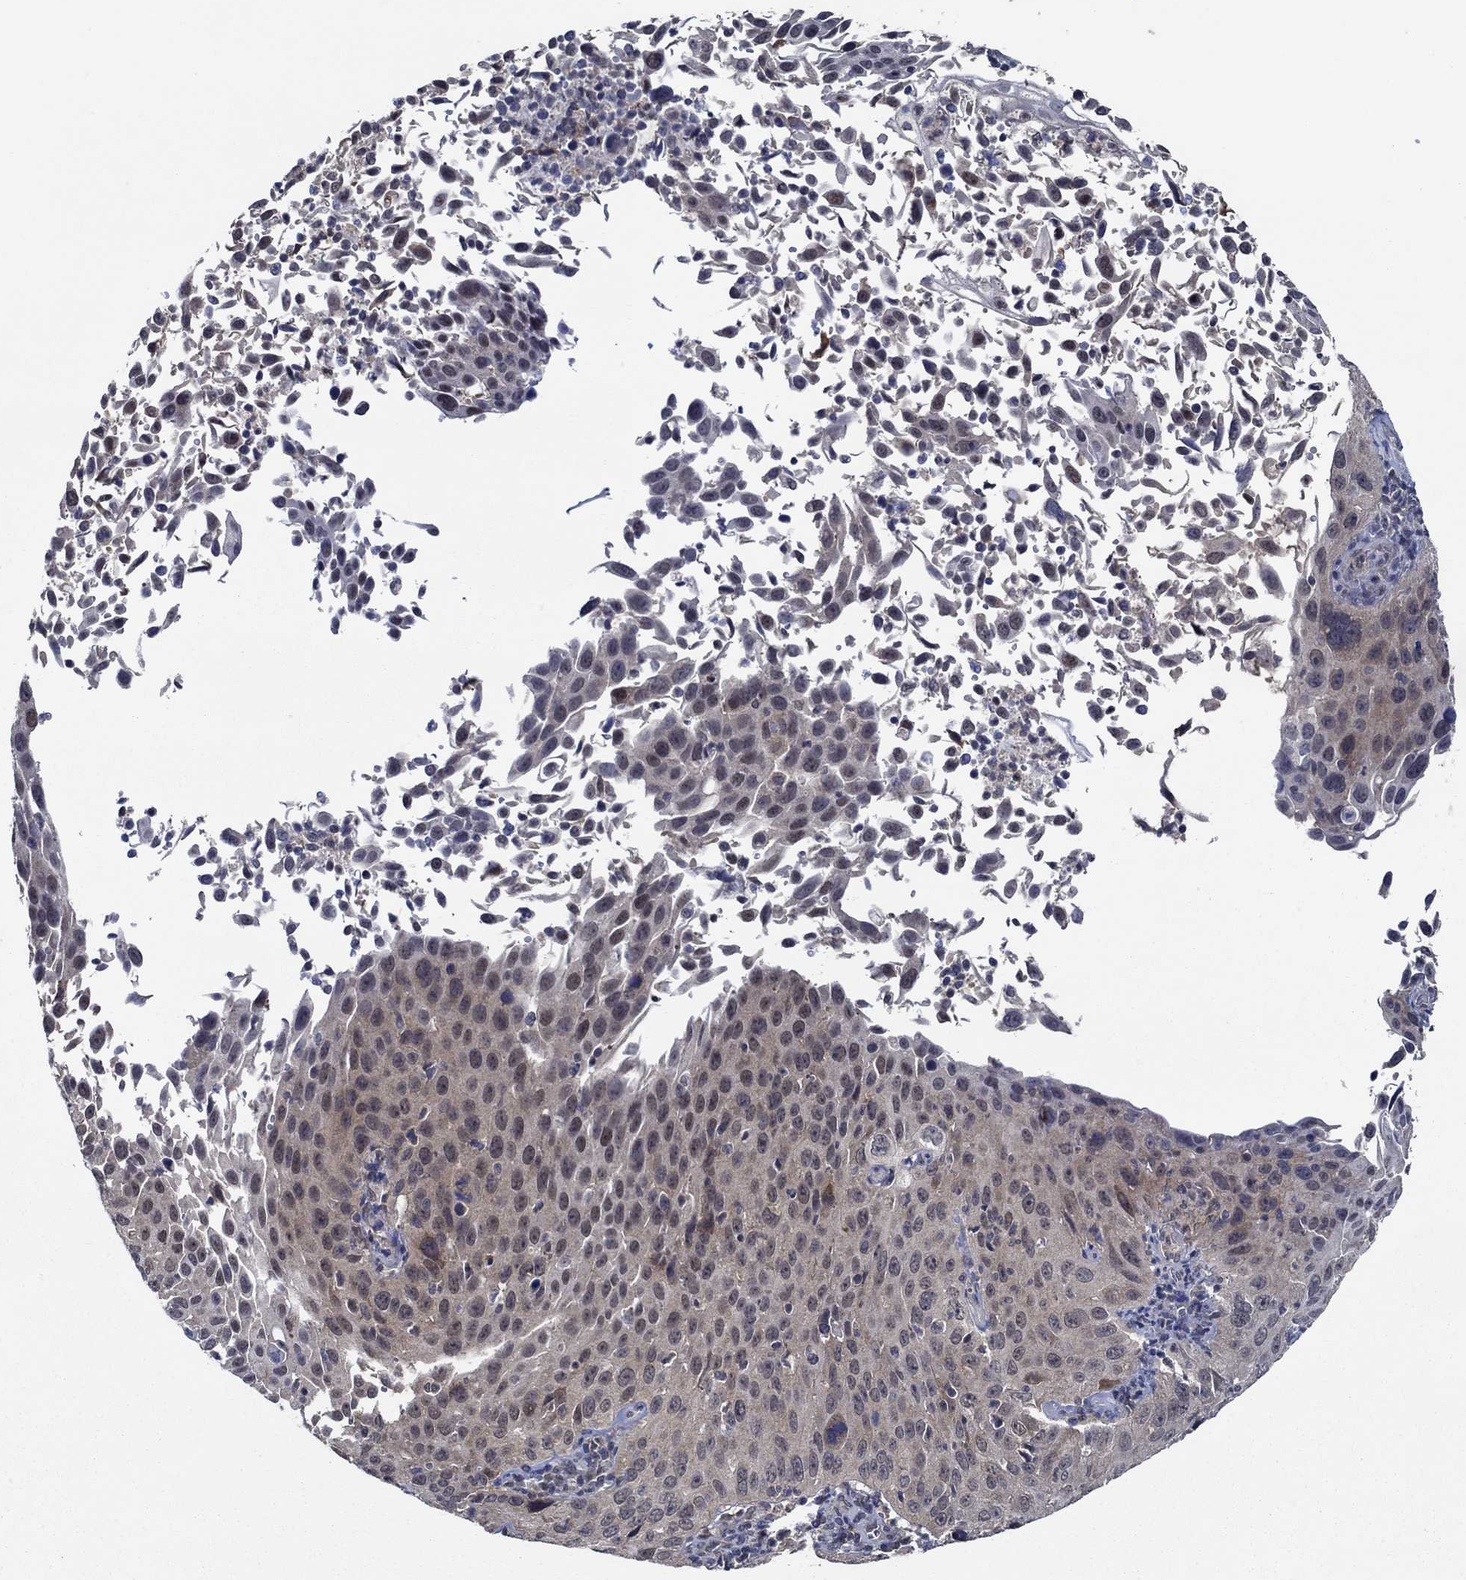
{"staining": {"intensity": "weak", "quantity": "<25%", "location": "cytoplasmic/membranous"}, "tissue": "cervical cancer", "cell_type": "Tumor cells", "image_type": "cancer", "snomed": [{"axis": "morphology", "description": "Squamous cell carcinoma, NOS"}, {"axis": "topography", "description": "Cervix"}], "caption": "Tumor cells are negative for brown protein staining in cervical cancer.", "gene": "DACT1", "patient": {"sex": "female", "age": 26}}